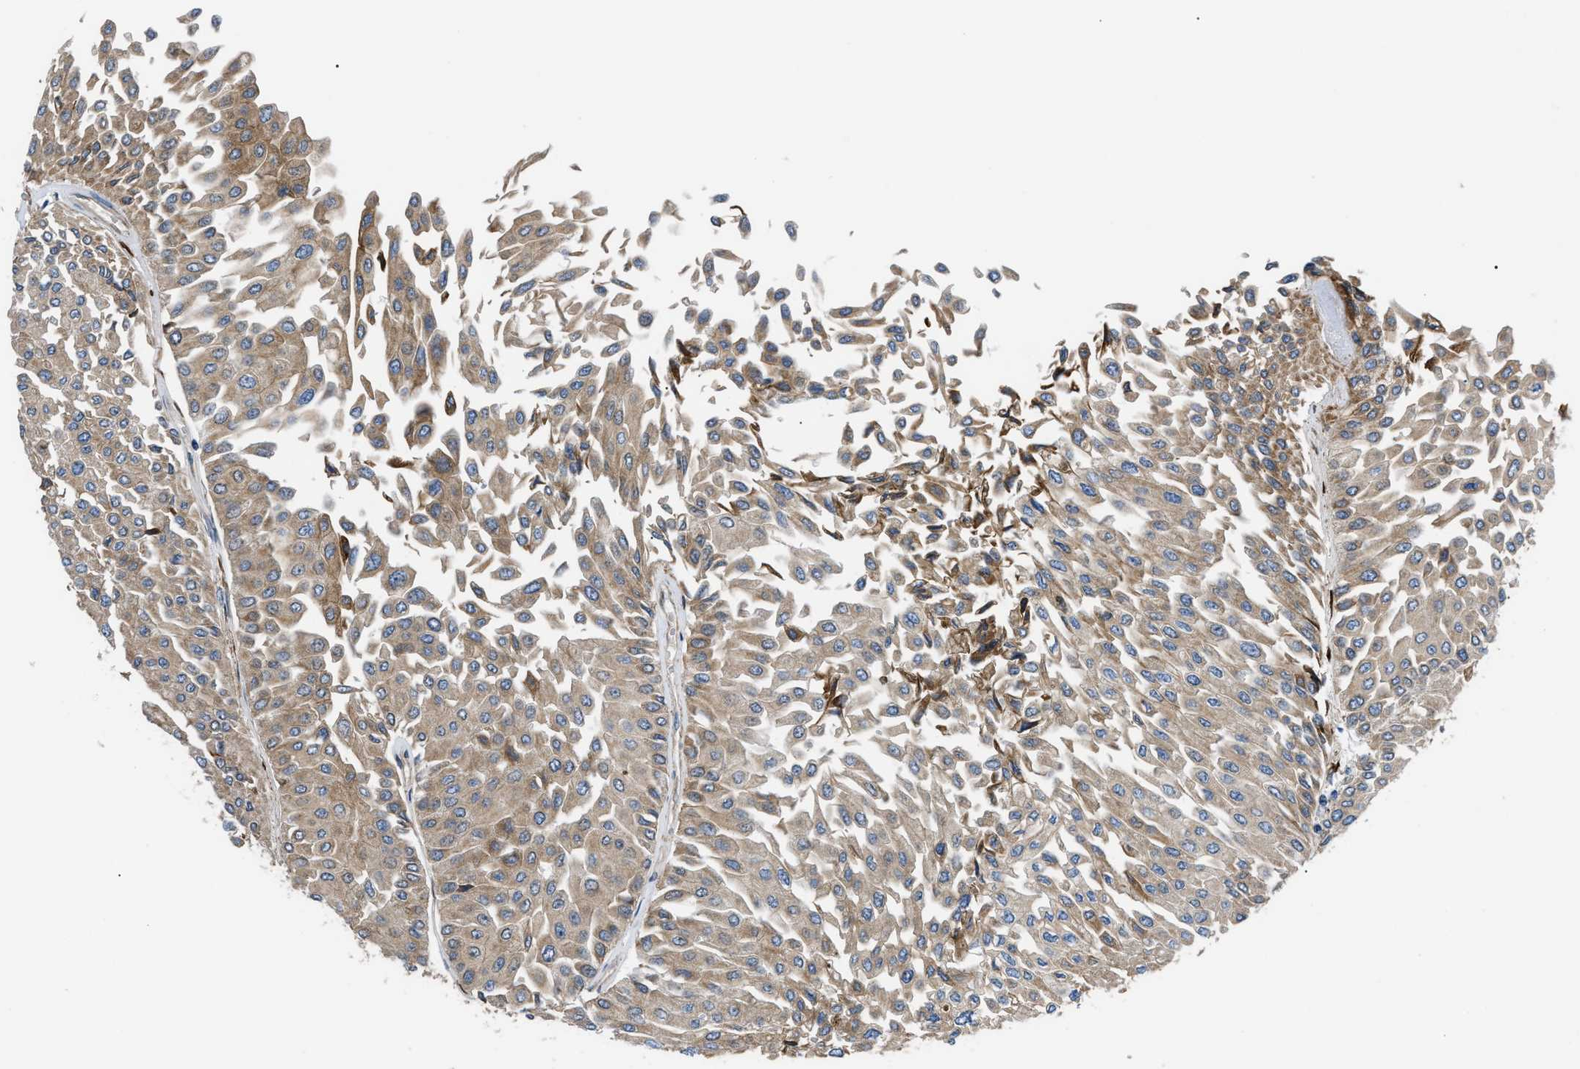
{"staining": {"intensity": "weak", "quantity": ">75%", "location": "cytoplasmic/membranous"}, "tissue": "urothelial cancer", "cell_type": "Tumor cells", "image_type": "cancer", "snomed": [{"axis": "morphology", "description": "Urothelial carcinoma, Low grade"}, {"axis": "topography", "description": "Urinary bladder"}], "caption": "Immunohistochemistry (DAB) staining of human urothelial cancer demonstrates weak cytoplasmic/membranous protein staining in approximately >75% of tumor cells.", "gene": "MYO10", "patient": {"sex": "male", "age": 67}}